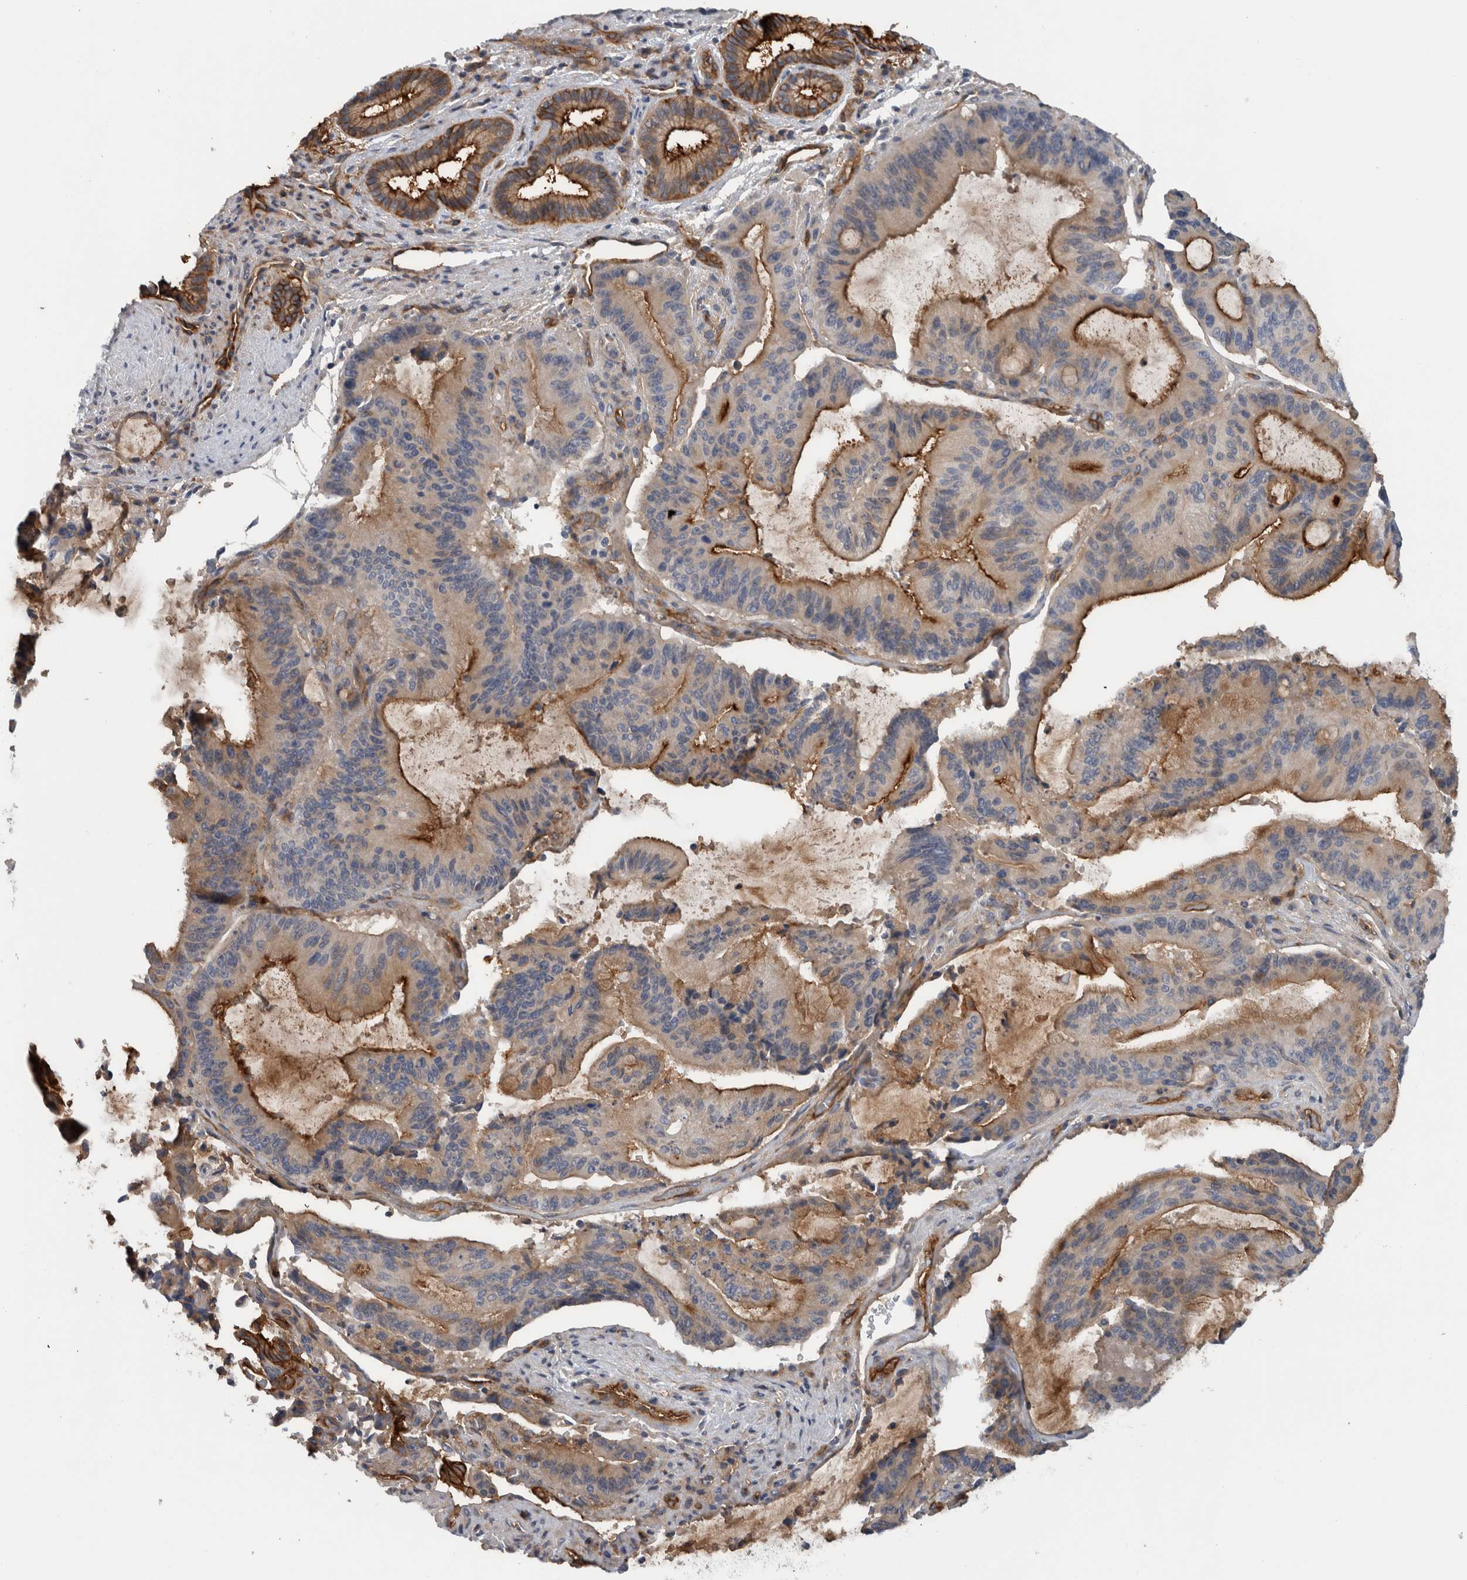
{"staining": {"intensity": "moderate", "quantity": "25%-75%", "location": "cytoplasmic/membranous"}, "tissue": "liver cancer", "cell_type": "Tumor cells", "image_type": "cancer", "snomed": [{"axis": "morphology", "description": "Normal tissue, NOS"}, {"axis": "morphology", "description": "Cholangiocarcinoma"}, {"axis": "topography", "description": "Liver"}, {"axis": "topography", "description": "Peripheral nerve tissue"}], "caption": "Immunohistochemistry (IHC) histopathology image of liver cholangiocarcinoma stained for a protein (brown), which exhibits medium levels of moderate cytoplasmic/membranous expression in approximately 25%-75% of tumor cells.", "gene": "CD59", "patient": {"sex": "female", "age": 73}}